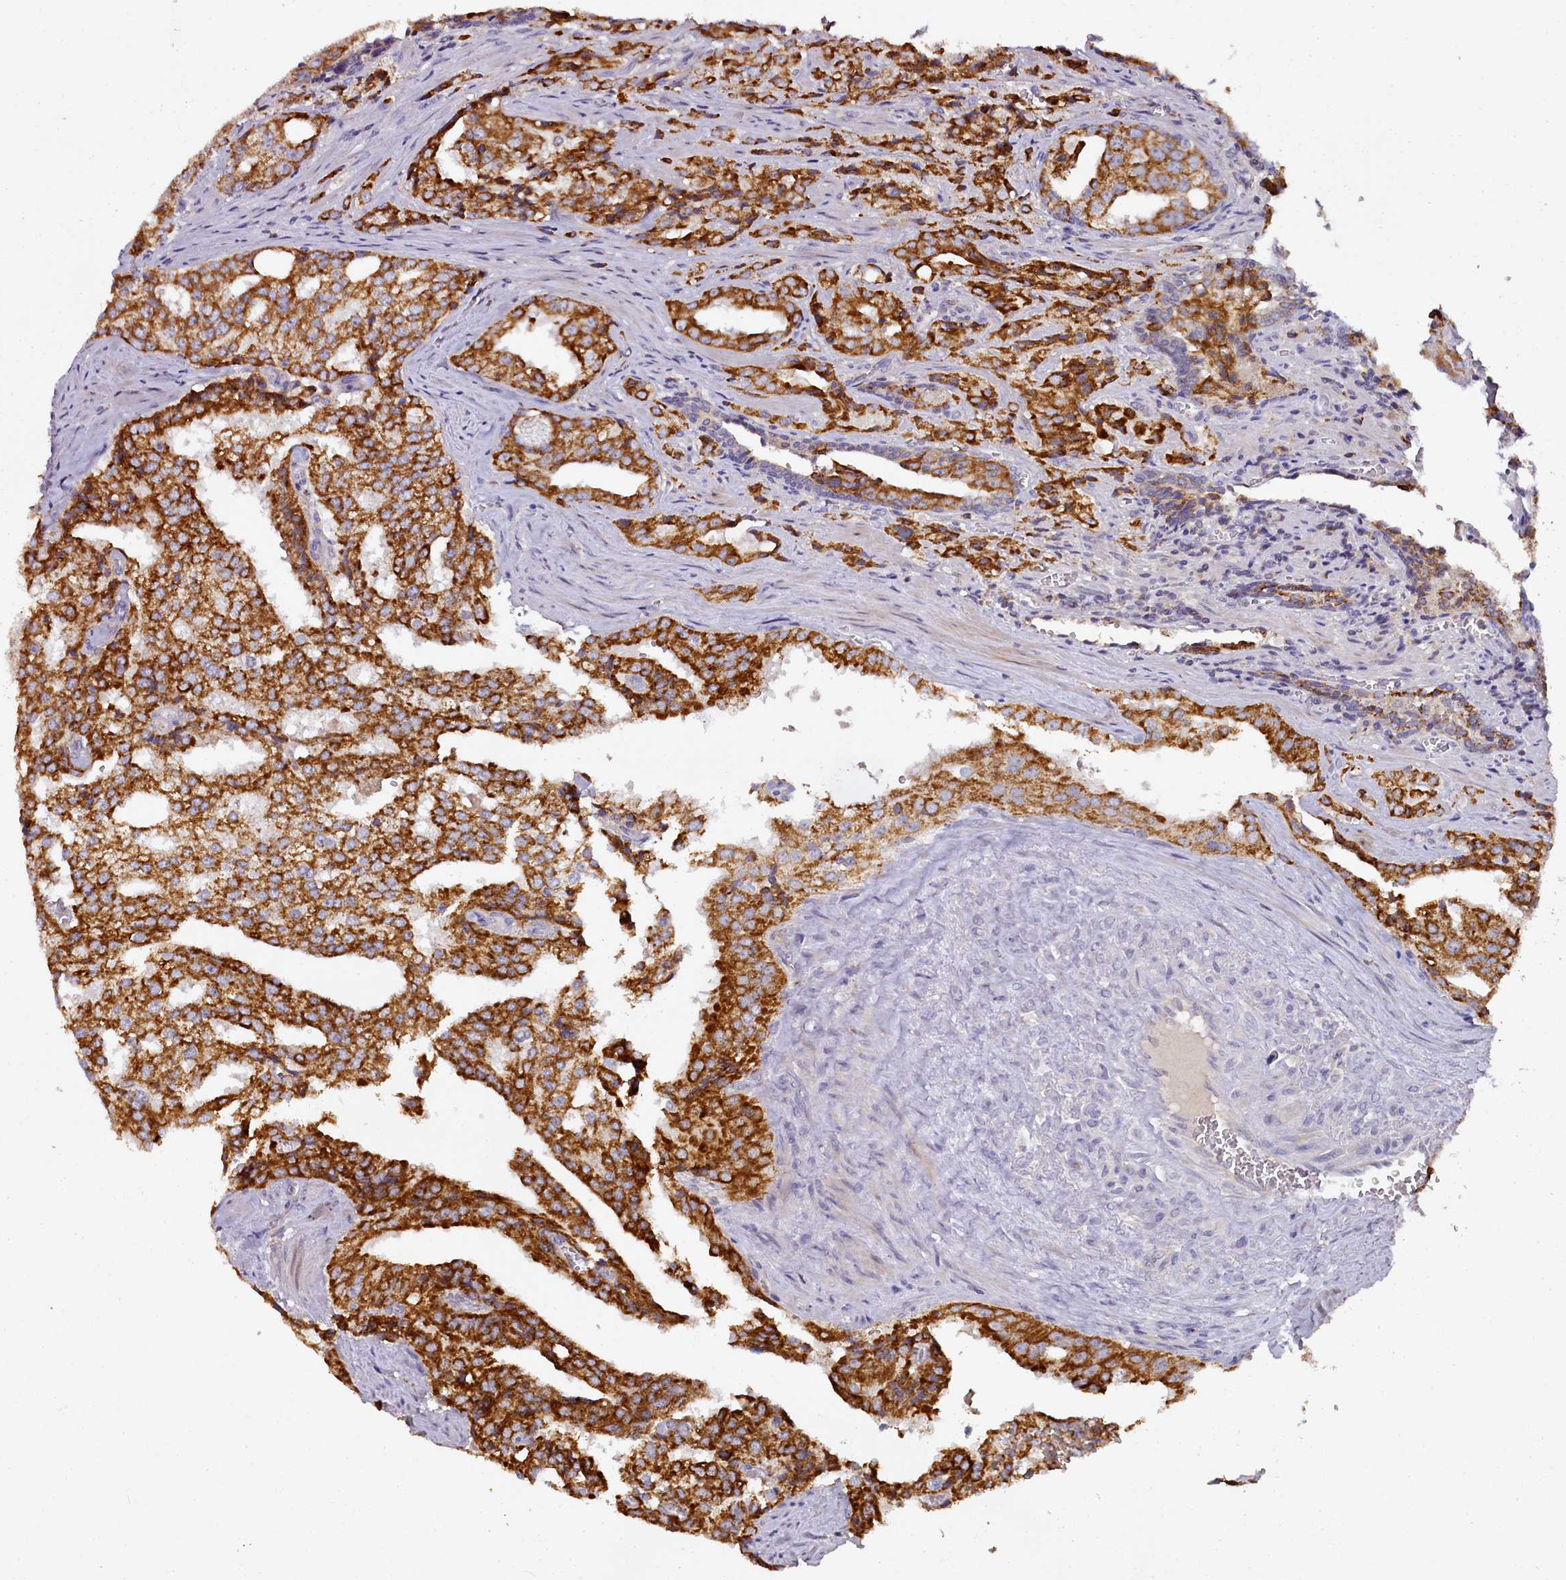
{"staining": {"intensity": "strong", "quantity": ">75%", "location": "cytoplasmic/membranous"}, "tissue": "prostate cancer", "cell_type": "Tumor cells", "image_type": "cancer", "snomed": [{"axis": "morphology", "description": "Adenocarcinoma, High grade"}, {"axis": "topography", "description": "Prostate"}], "caption": "Strong cytoplasmic/membranous expression is identified in approximately >75% of tumor cells in prostate cancer.", "gene": "ACSS1", "patient": {"sex": "male", "age": 68}}